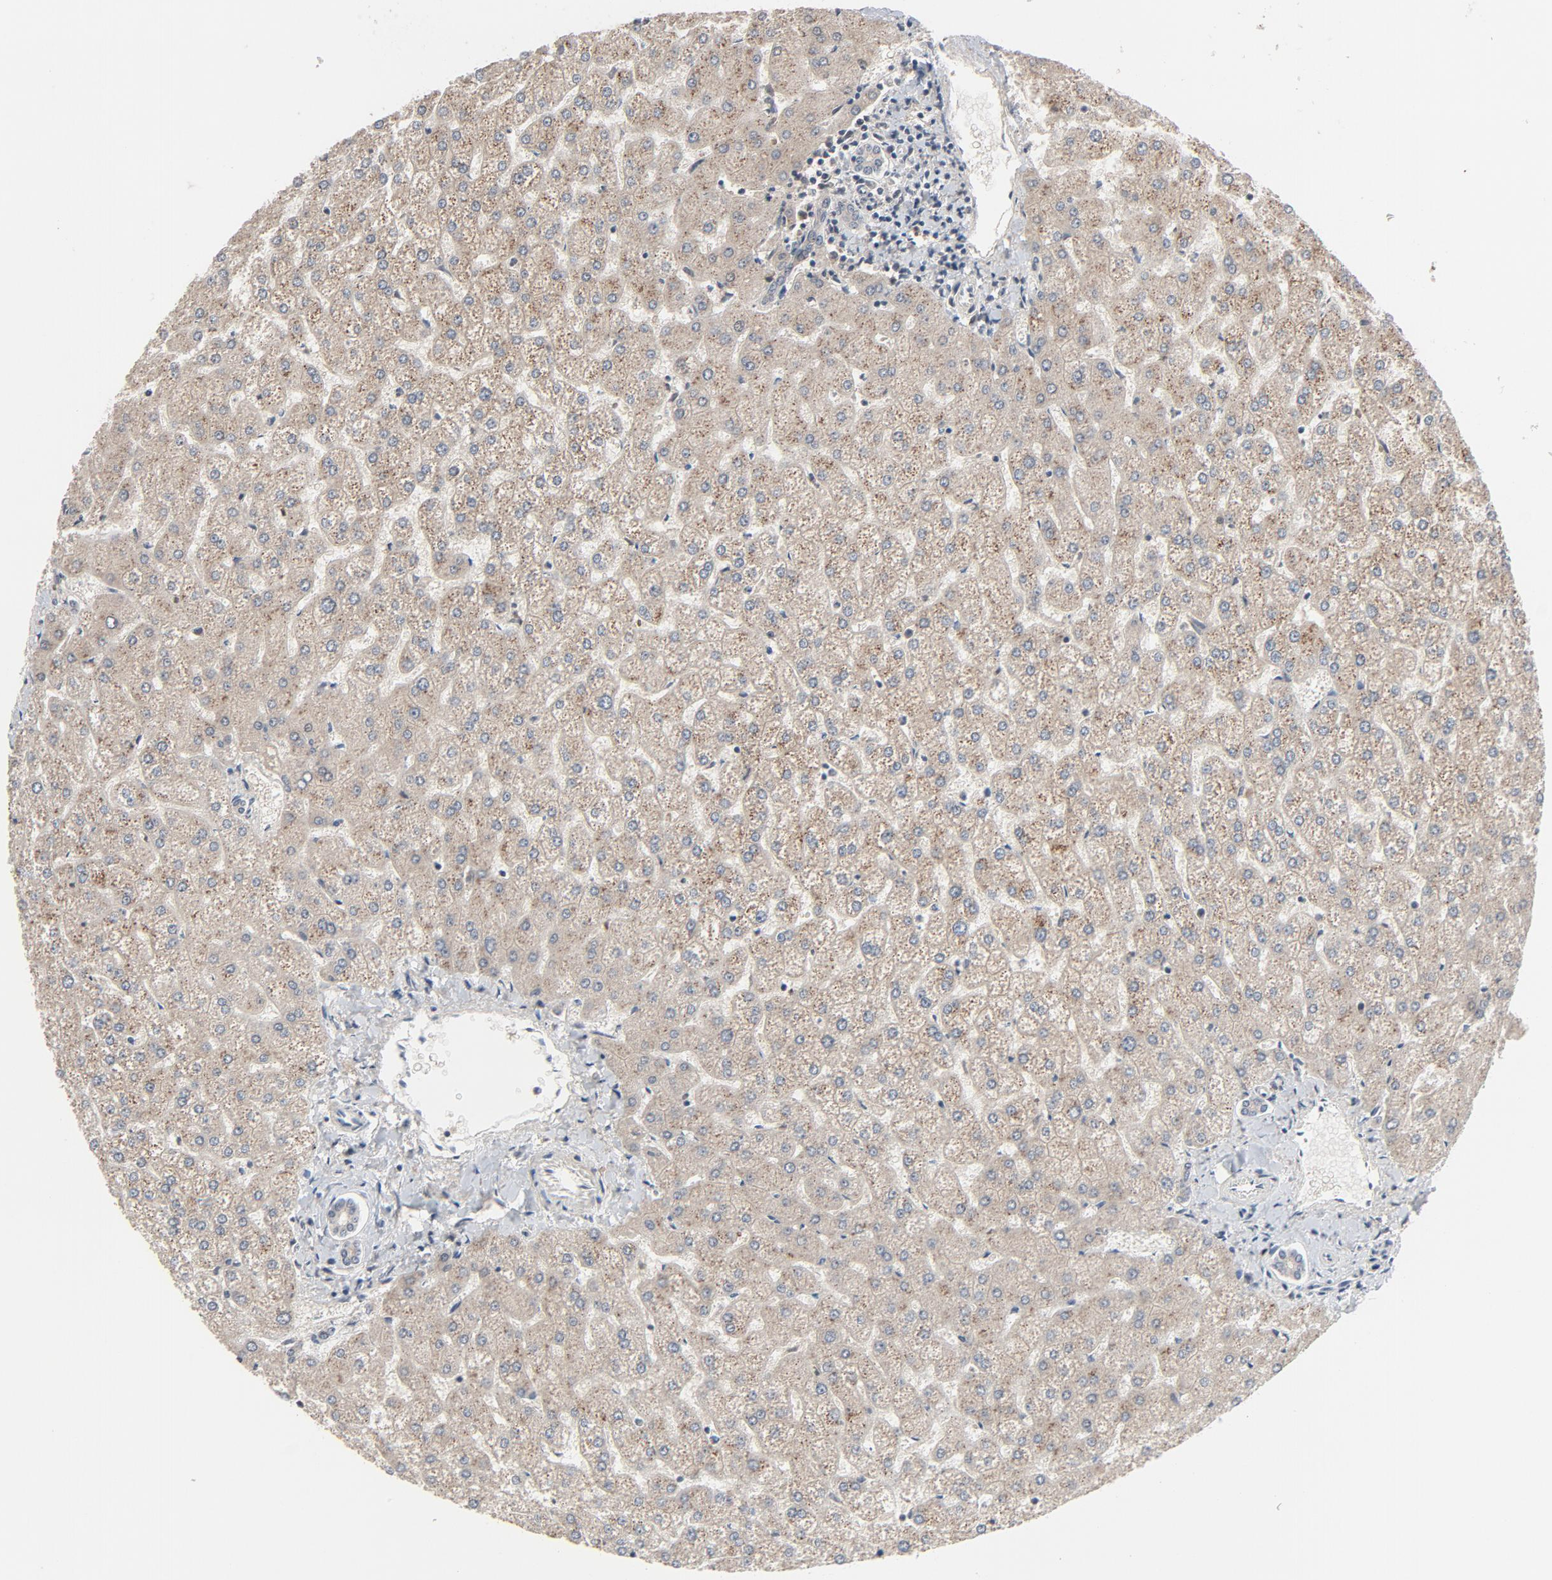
{"staining": {"intensity": "weak", "quantity": ">75%", "location": "cytoplasmic/membranous"}, "tissue": "liver", "cell_type": "Cholangiocytes", "image_type": "normal", "snomed": [{"axis": "morphology", "description": "Normal tissue, NOS"}, {"axis": "topography", "description": "Liver"}], "caption": "Immunohistochemical staining of unremarkable liver shows weak cytoplasmic/membranous protein staining in approximately >75% of cholangiocytes. The protein of interest is stained brown, and the nuclei are stained in blue (DAB IHC with brightfield microscopy, high magnification).", "gene": "MT3", "patient": {"sex": "female", "age": 32}}